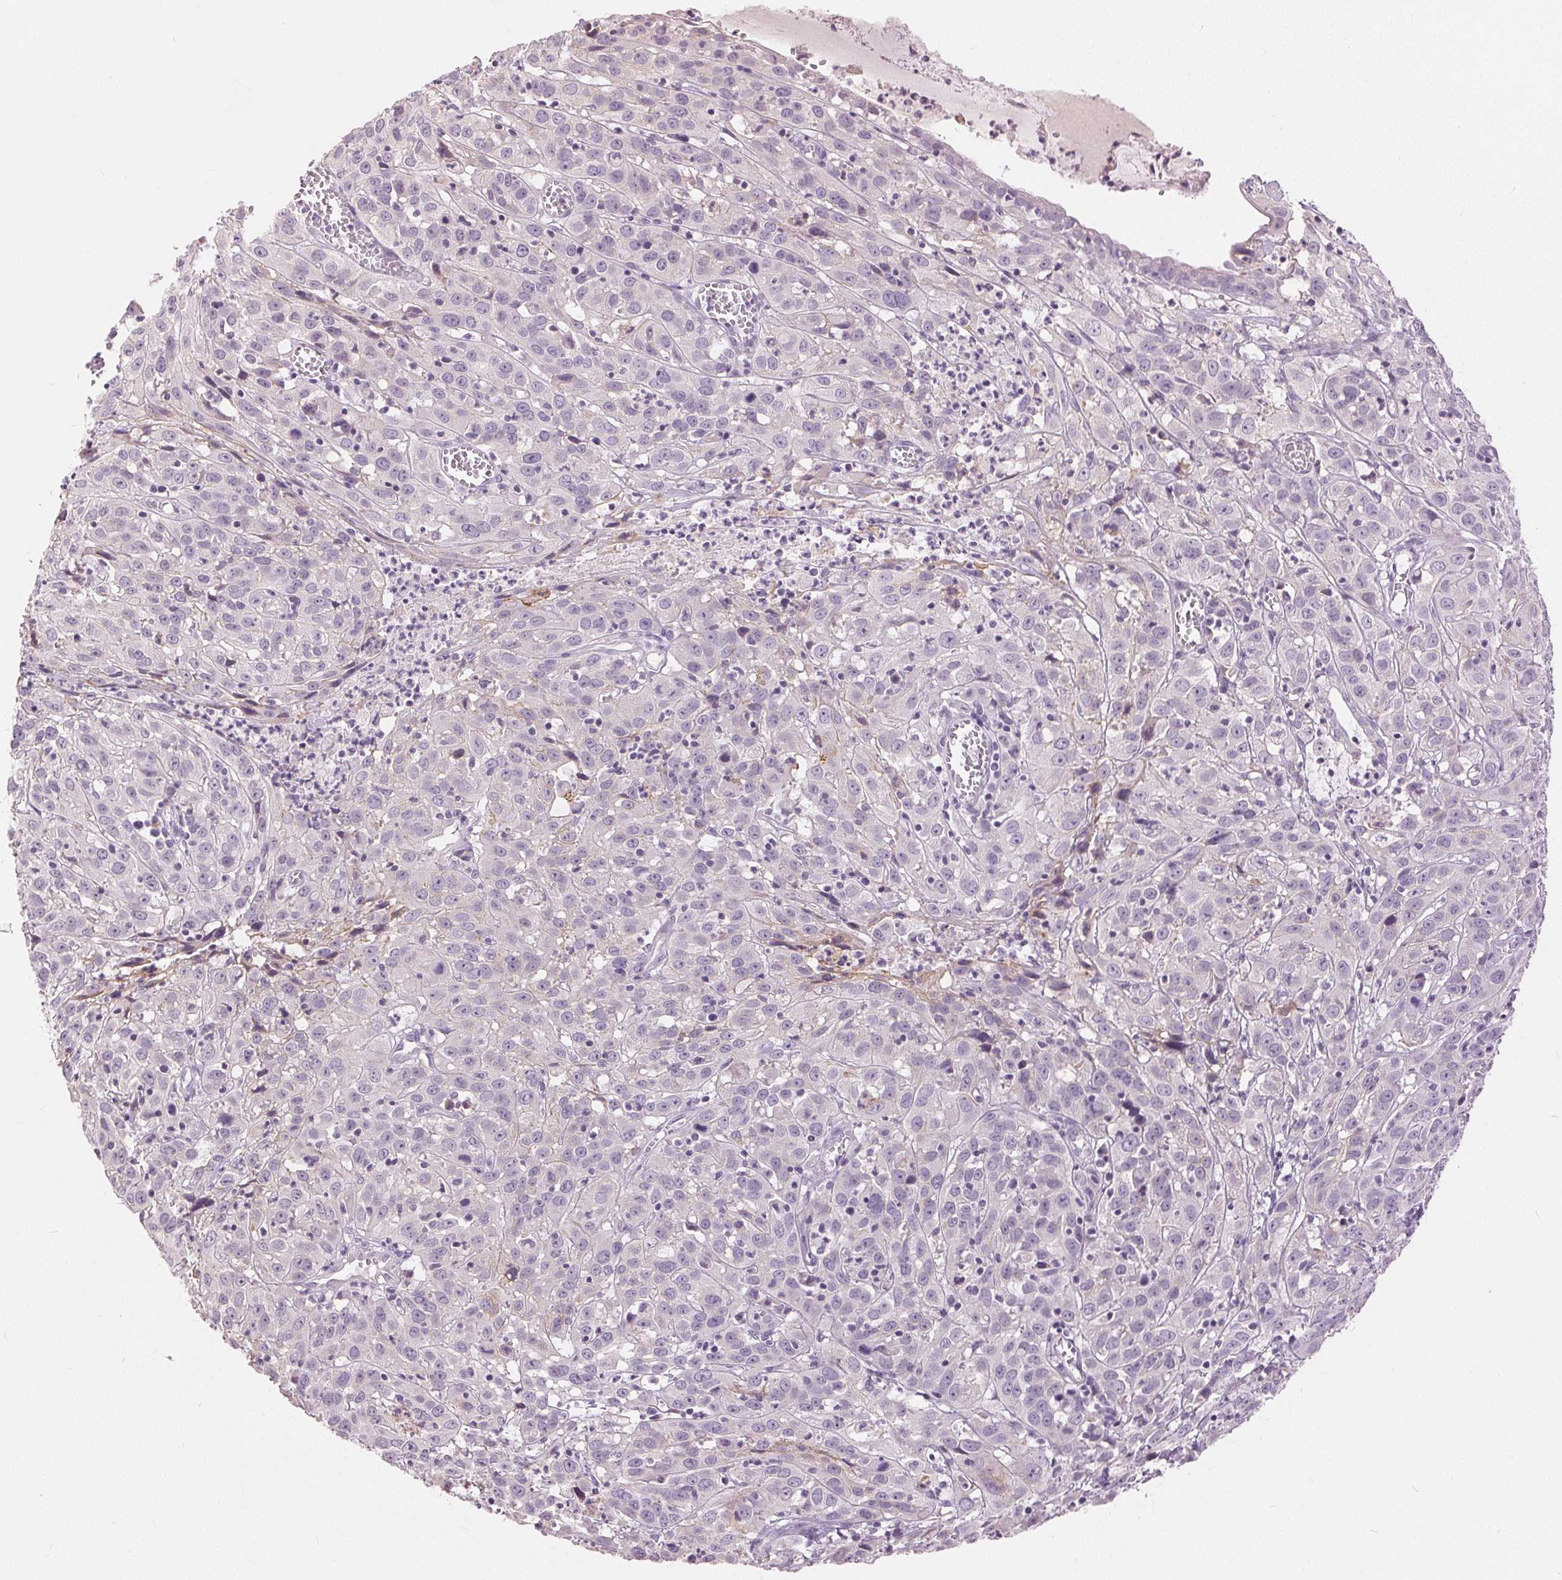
{"staining": {"intensity": "negative", "quantity": "none", "location": "none"}, "tissue": "cervical cancer", "cell_type": "Tumor cells", "image_type": "cancer", "snomed": [{"axis": "morphology", "description": "Squamous cell carcinoma, NOS"}, {"axis": "topography", "description": "Cervix"}], "caption": "The image displays no staining of tumor cells in cervical squamous cell carcinoma. Nuclei are stained in blue.", "gene": "DSG3", "patient": {"sex": "female", "age": 32}}